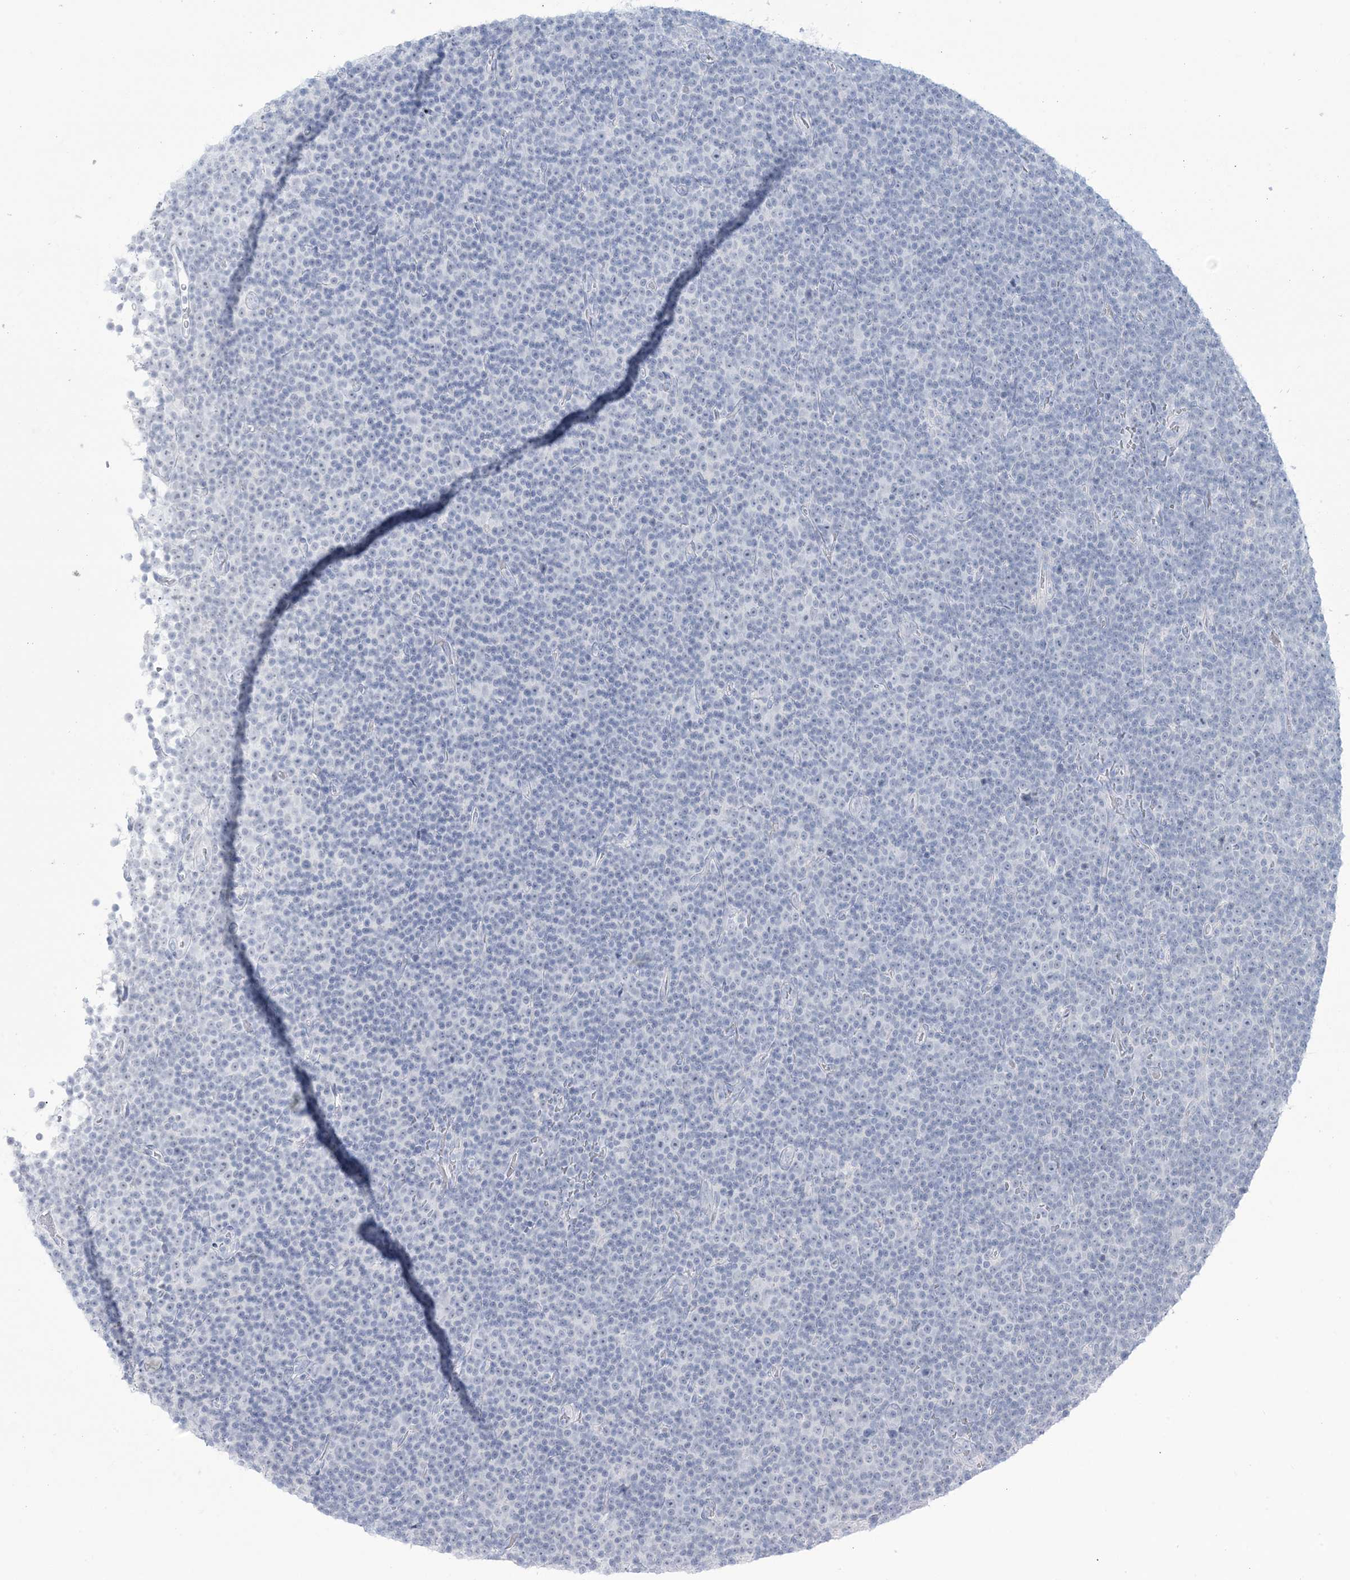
{"staining": {"intensity": "negative", "quantity": "none", "location": "none"}, "tissue": "lymphoma", "cell_type": "Tumor cells", "image_type": "cancer", "snomed": [{"axis": "morphology", "description": "Malignant lymphoma, non-Hodgkin's type, Low grade"}, {"axis": "topography", "description": "Lymph node"}], "caption": "There is no significant positivity in tumor cells of malignant lymphoma, non-Hodgkin's type (low-grade). (Stains: DAB (3,3'-diaminobenzidine) immunohistochemistry (IHC) with hematoxylin counter stain, Microscopy: brightfield microscopy at high magnification).", "gene": "AGXT", "patient": {"sex": "female", "age": 67}}